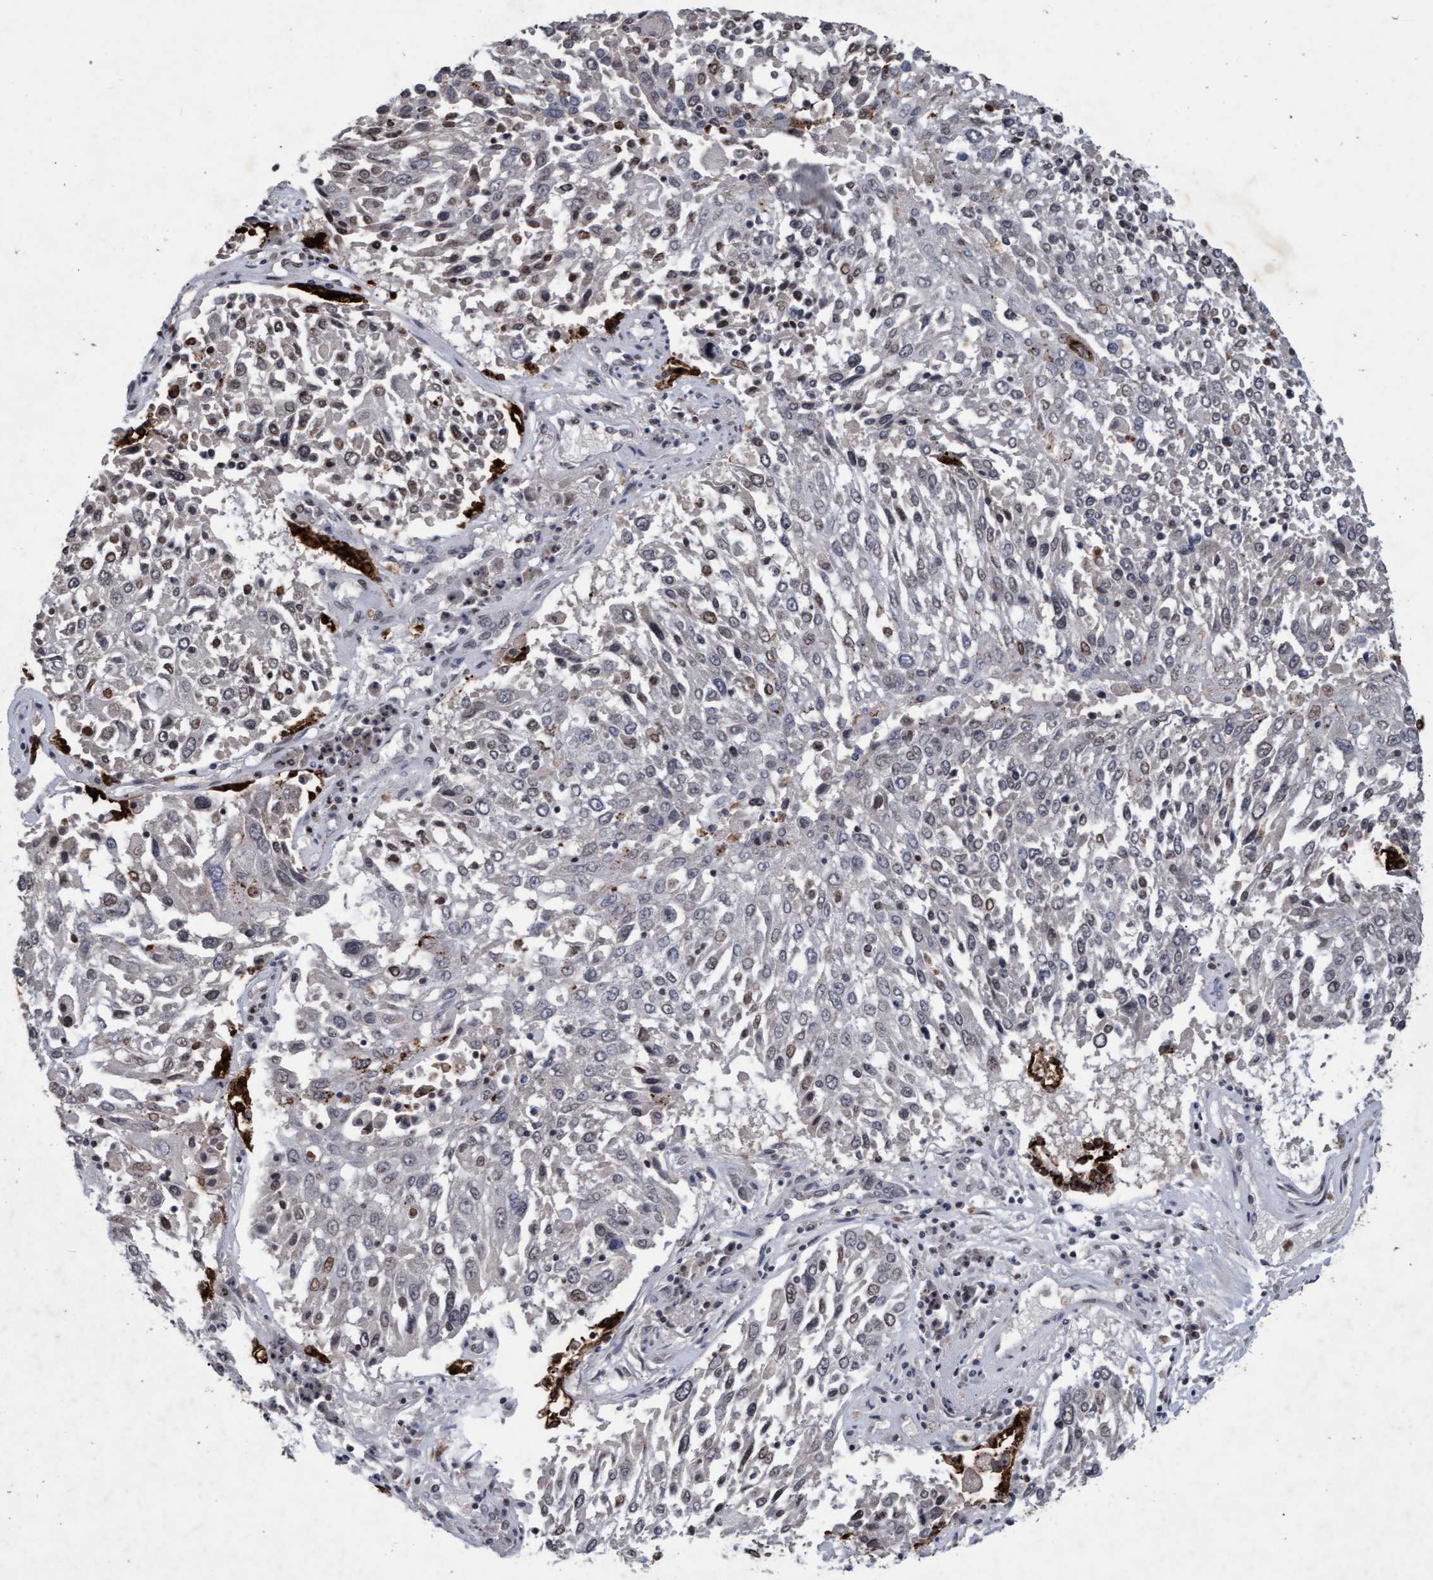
{"staining": {"intensity": "weak", "quantity": "<25%", "location": "nuclear"}, "tissue": "lung cancer", "cell_type": "Tumor cells", "image_type": "cancer", "snomed": [{"axis": "morphology", "description": "Squamous cell carcinoma, NOS"}, {"axis": "topography", "description": "Lung"}], "caption": "The immunohistochemistry (IHC) micrograph has no significant expression in tumor cells of lung squamous cell carcinoma tissue.", "gene": "GALC", "patient": {"sex": "male", "age": 65}}